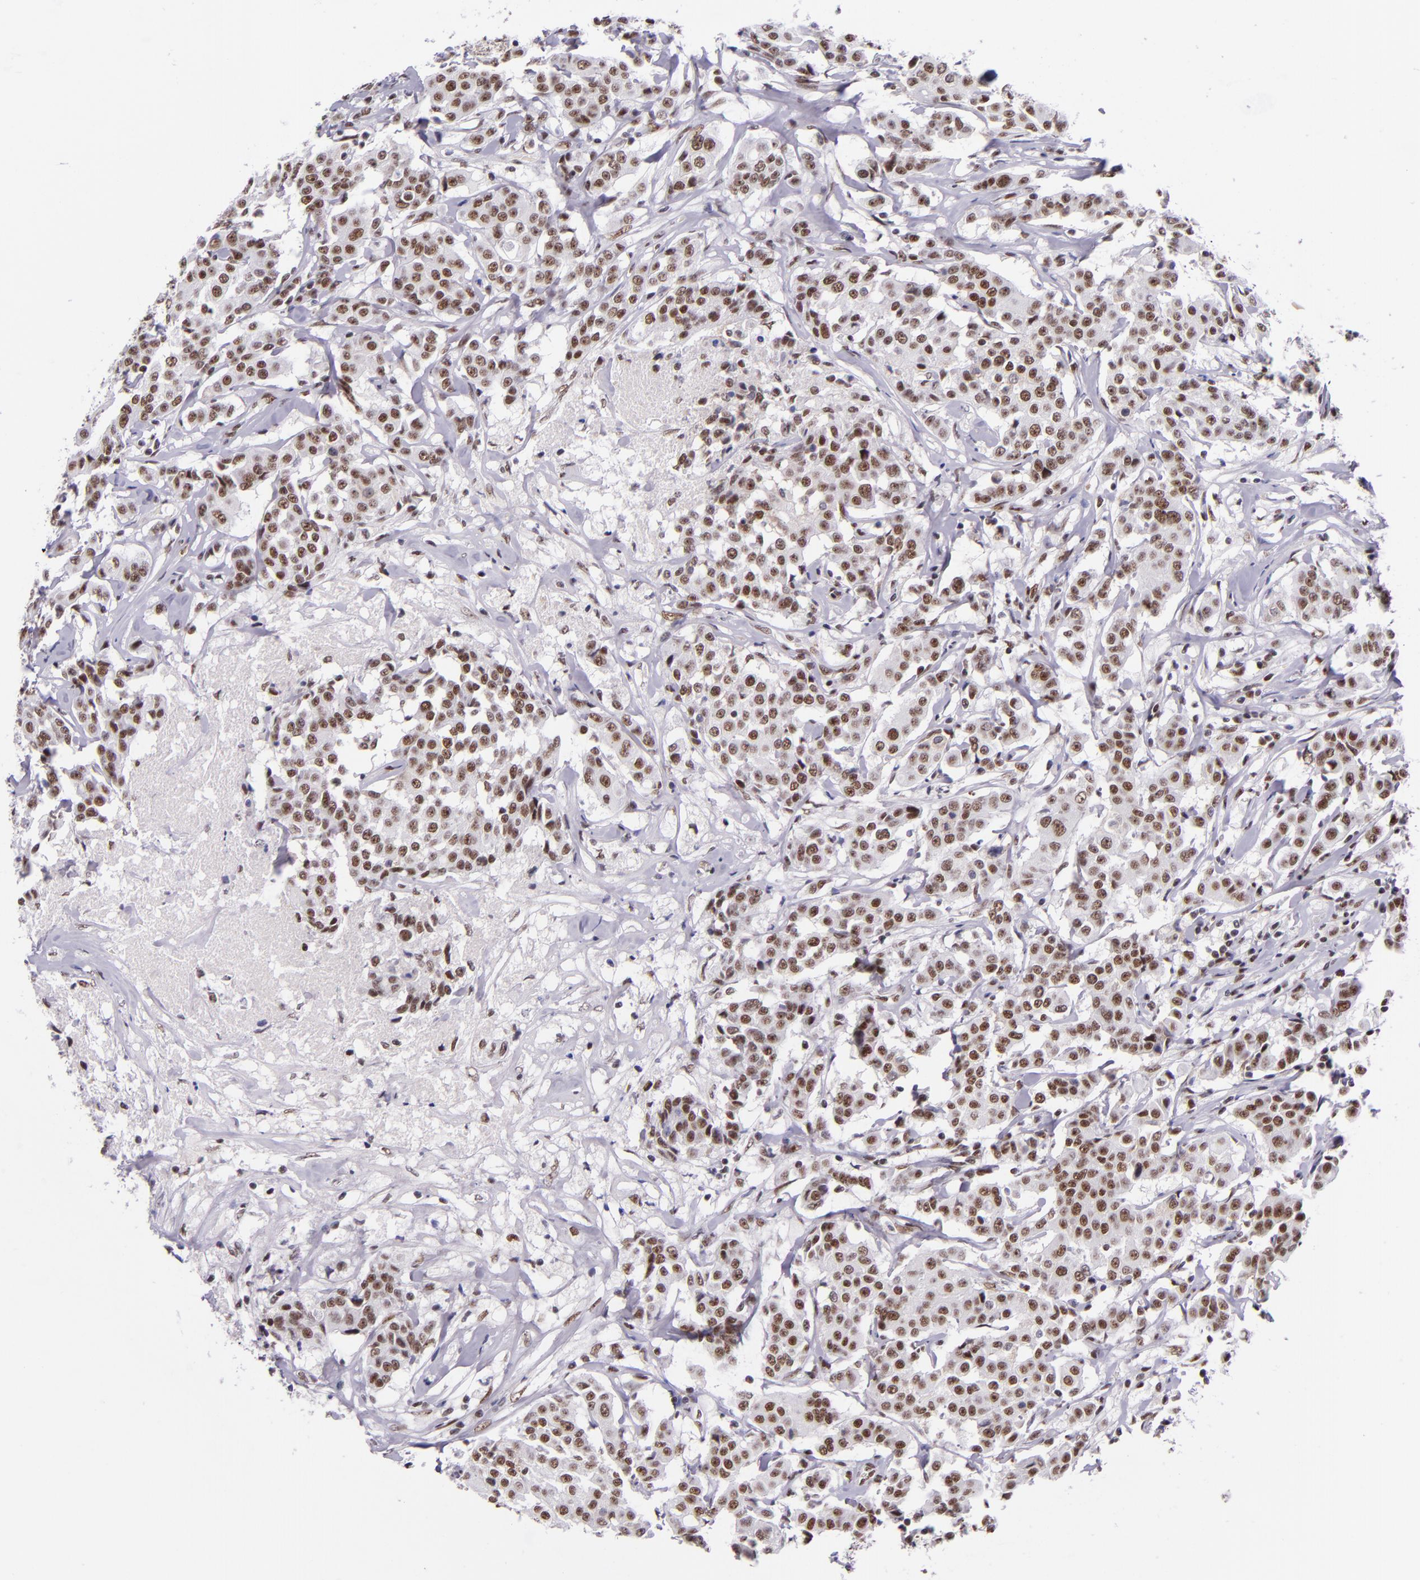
{"staining": {"intensity": "strong", "quantity": ">75%", "location": "nuclear"}, "tissue": "breast cancer", "cell_type": "Tumor cells", "image_type": "cancer", "snomed": [{"axis": "morphology", "description": "Duct carcinoma"}, {"axis": "topography", "description": "Breast"}], "caption": "IHC of breast cancer reveals high levels of strong nuclear staining in about >75% of tumor cells.", "gene": "GPKOW", "patient": {"sex": "female", "age": 27}}